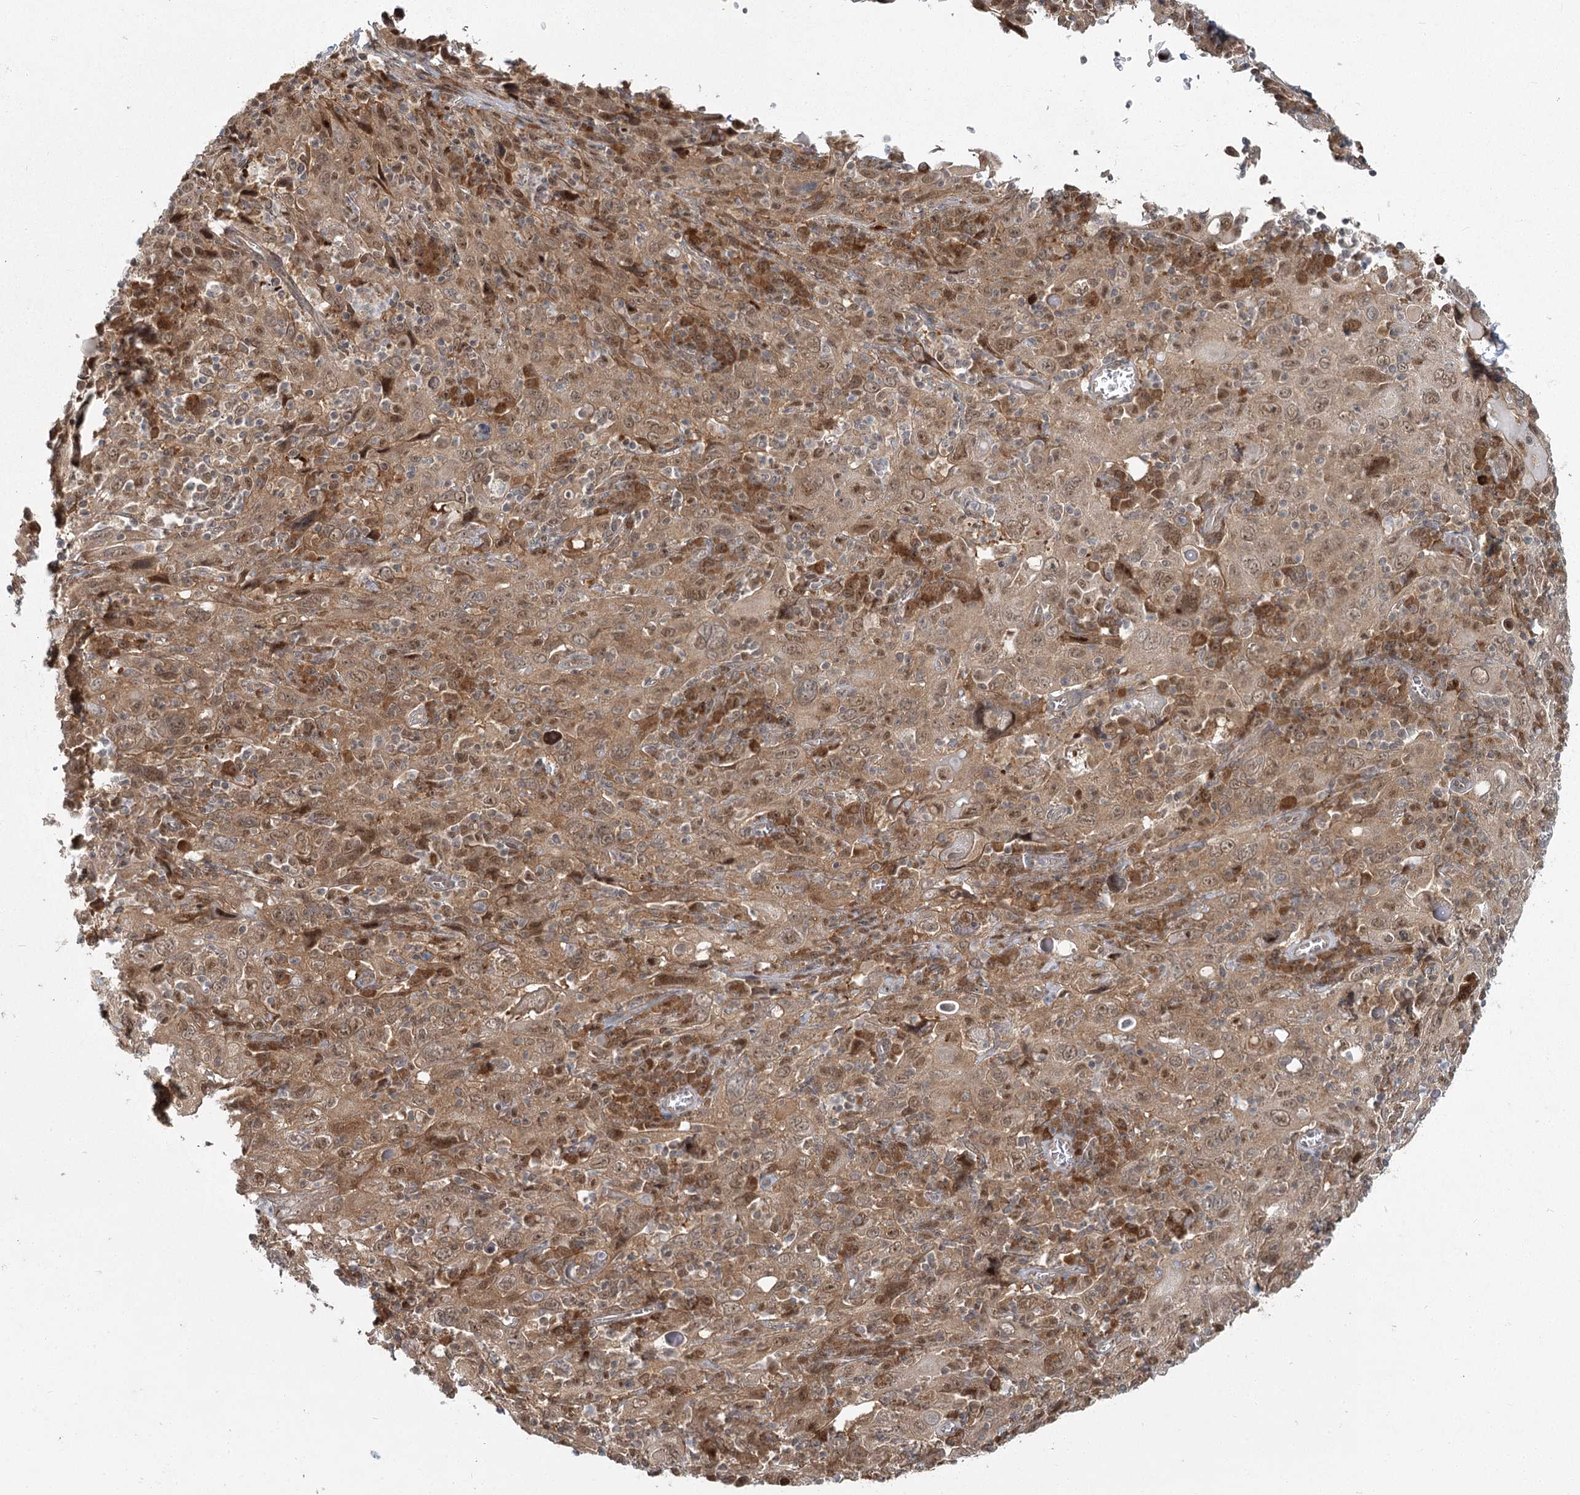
{"staining": {"intensity": "moderate", "quantity": ">75%", "location": "cytoplasmic/membranous,nuclear"}, "tissue": "cervical cancer", "cell_type": "Tumor cells", "image_type": "cancer", "snomed": [{"axis": "morphology", "description": "Squamous cell carcinoma, NOS"}, {"axis": "topography", "description": "Cervix"}], "caption": "Tumor cells demonstrate moderate cytoplasmic/membranous and nuclear staining in approximately >75% of cells in cervical cancer. (DAB = brown stain, brightfield microscopy at high magnification).", "gene": "THNSL1", "patient": {"sex": "female", "age": 46}}